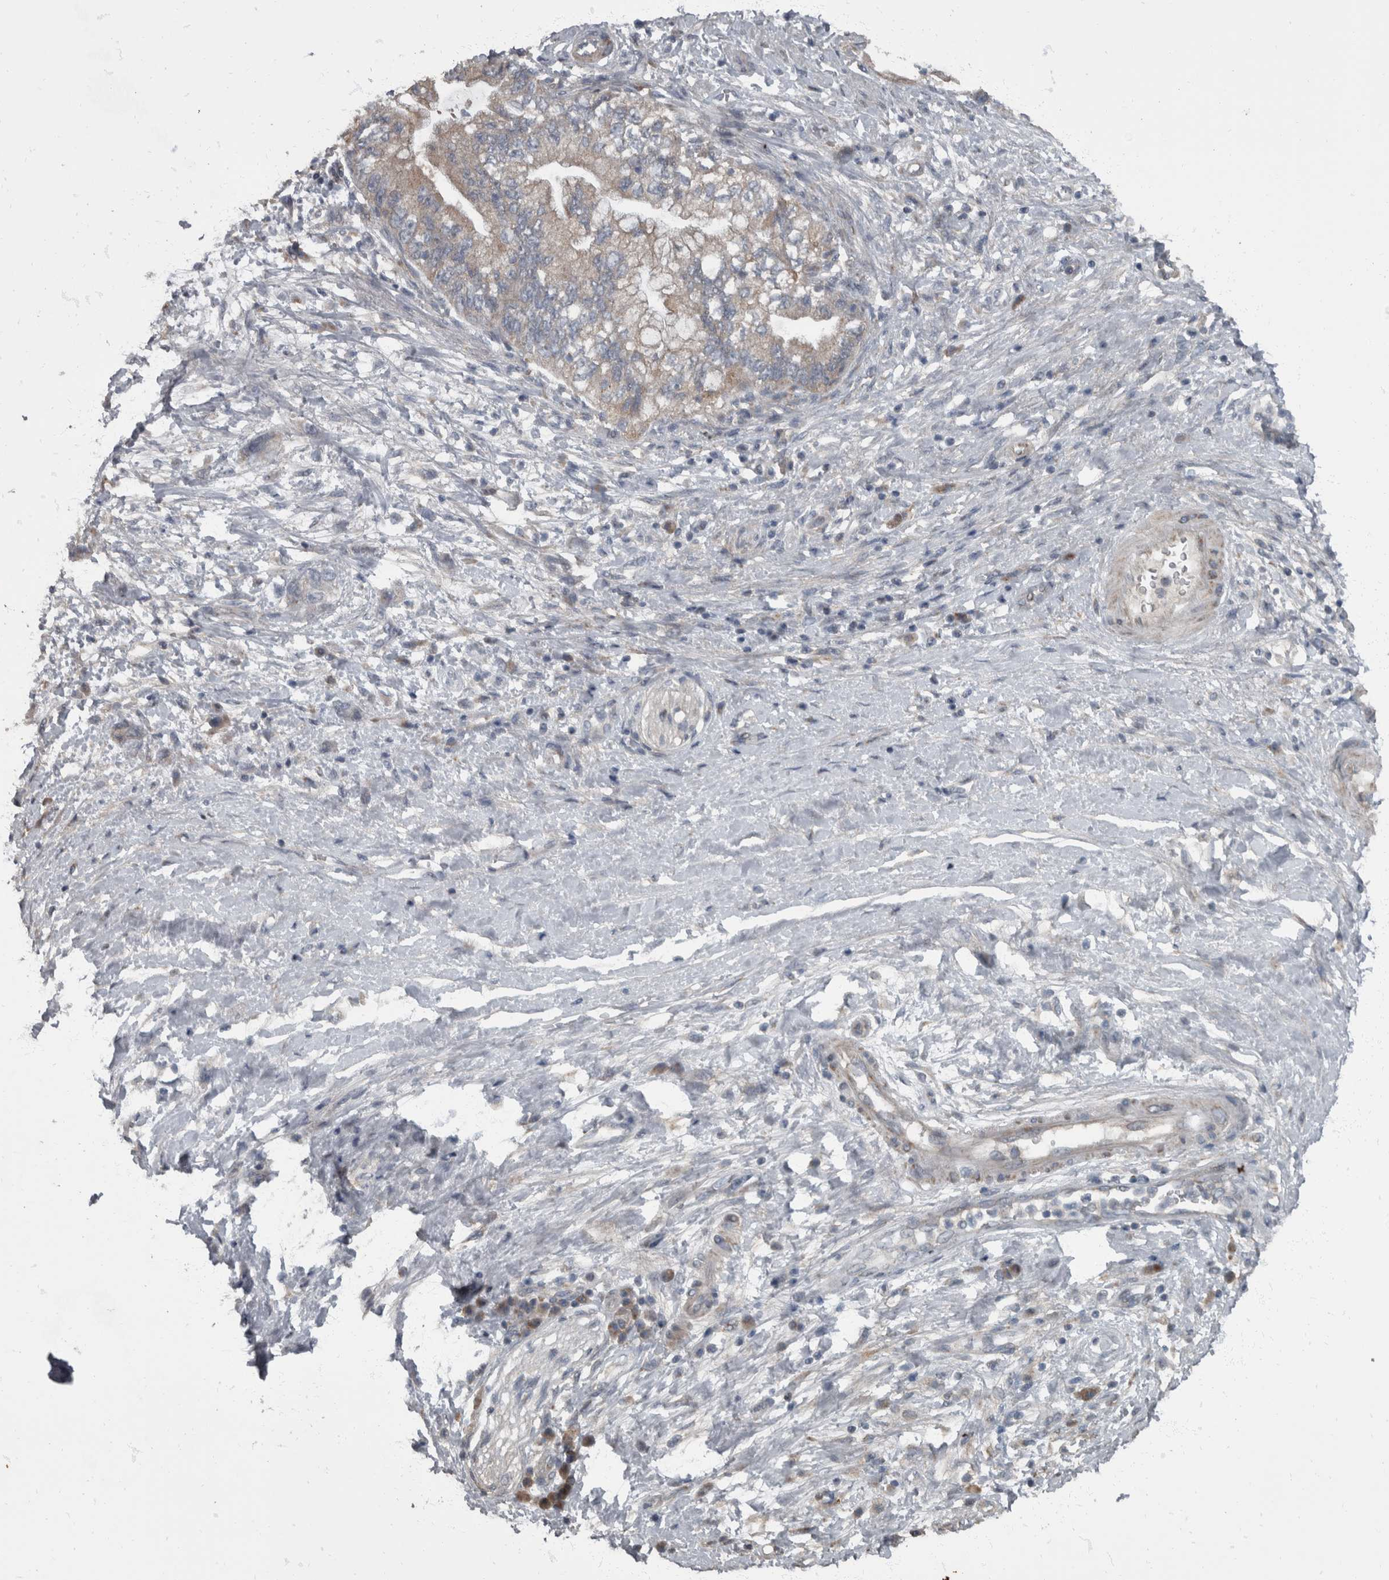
{"staining": {"intensity": "weak", "quantity": "<25%", "location": "cytoplasmic/membranous"}, "tissue": "pancreatic cancer", "cell_type": "Tumor cells", "image_type": "cancer", "snomed": [{"axis": "morphology", "description": "Adenocarcinoma, NOS"}, {"axis": "topography", "description": "Pancreas"}], "caption": "High magnification brightfield microscopy of pancreatic cancer stained with DAB (3,3'-diaminobenzidine) (brown) and counterstained with hematoxylin (blue): tumor cells show no significant positivity.", "gene": "RABGGTB", "patient": {"sex": "female", "age": 73}}